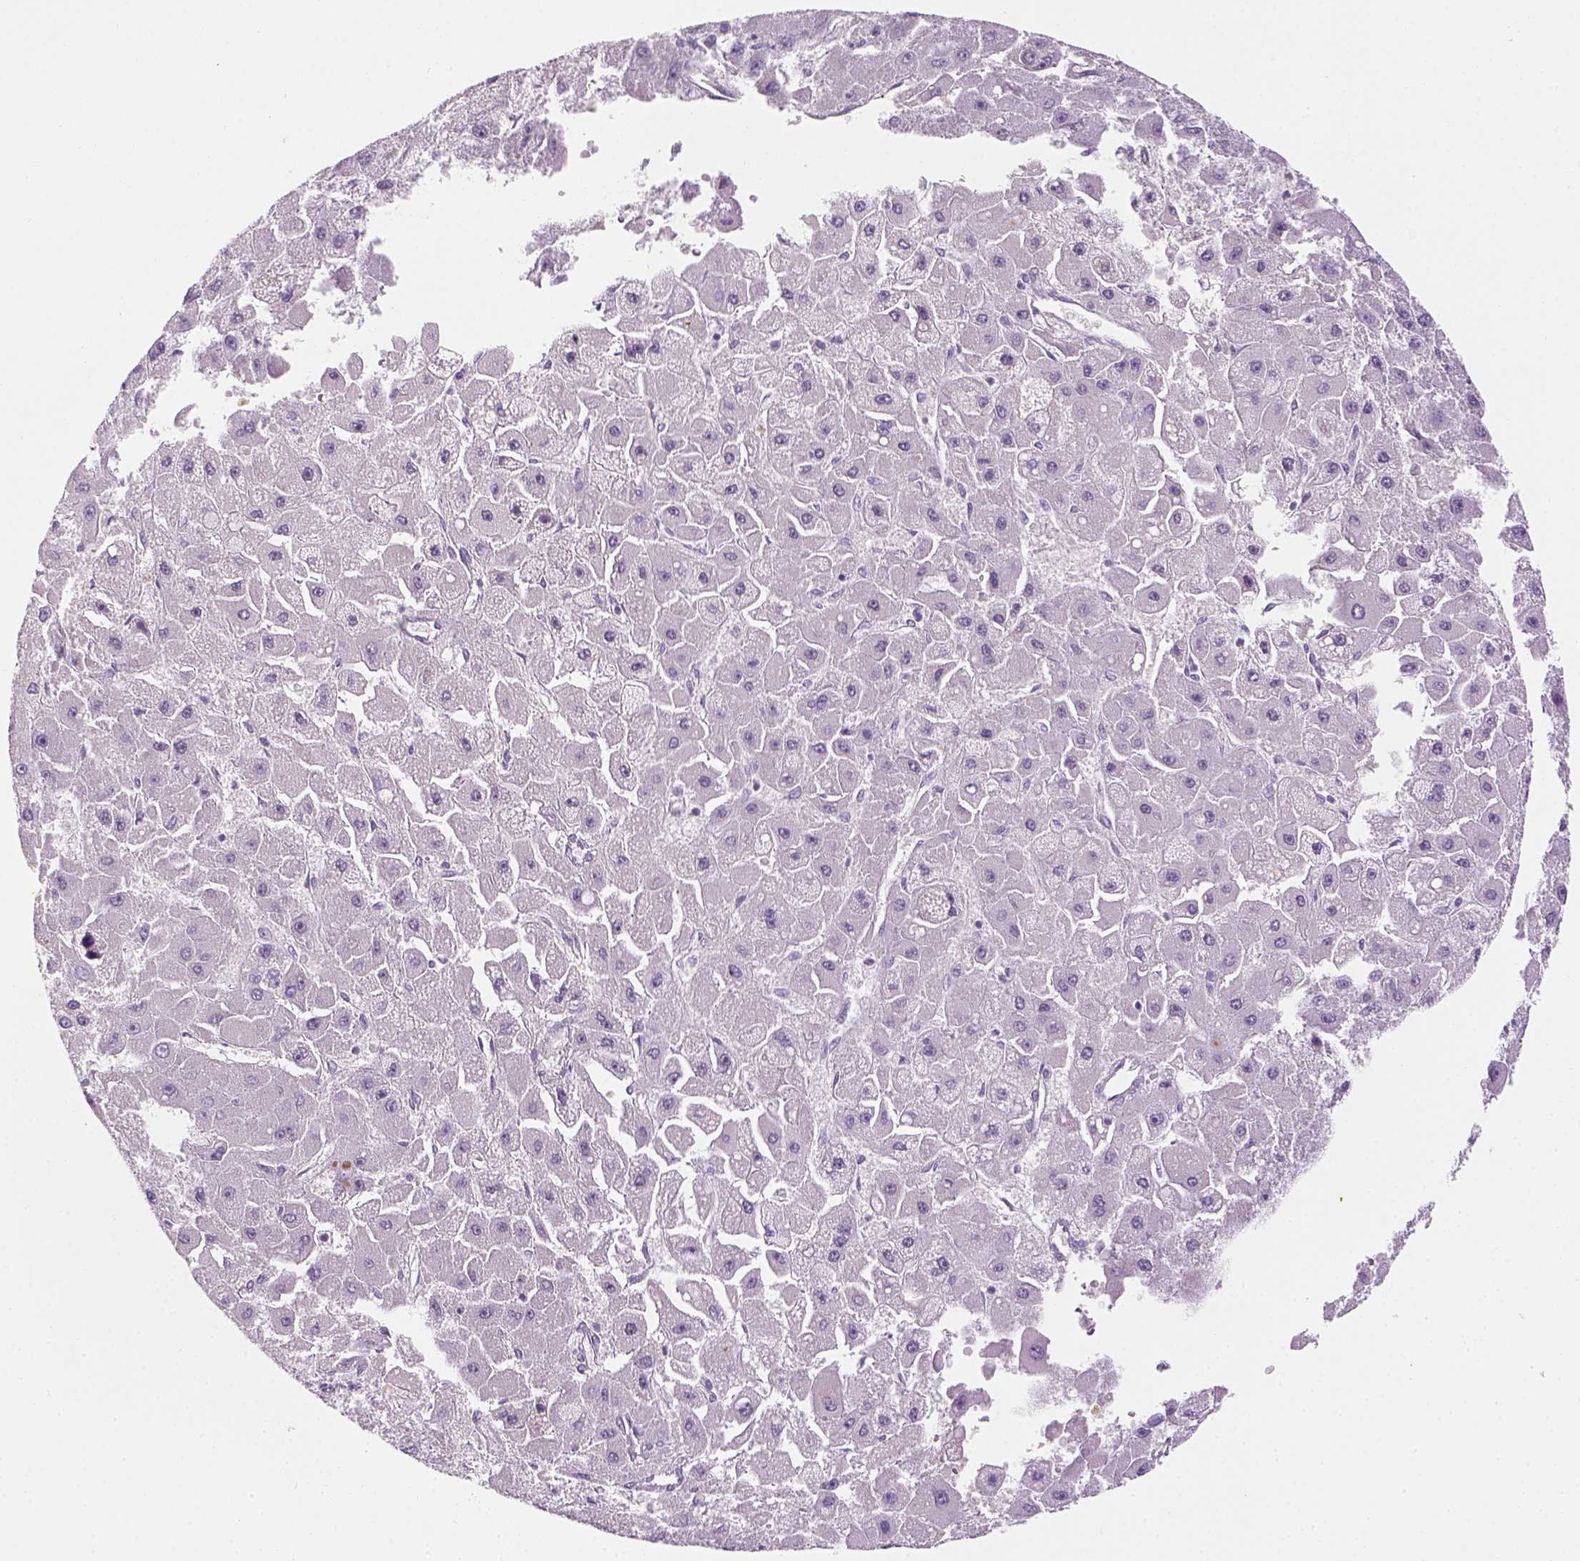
{"staining": {"intensity": "negative", "quantity": "none", "location": "none"}, "tissue": "liver cancer", "cell_type": "Tumor cells", "image_type": "cancer", "snomed": [{"axis": "morphology", "description": "Carcinoma, Hepatocellular, NOS"}, {"axis": "topography", "description": "Liver"}], "caption": "Liver cancer (hepatocellular carcinoma) was stained to show a protein in brown. There is no significant staining in tumor cells. (DAB IHC visualized using brightfield microscopy, high magnification).", "gene": "GFI1B", "patient": {"sex": "female", "age": 25}}